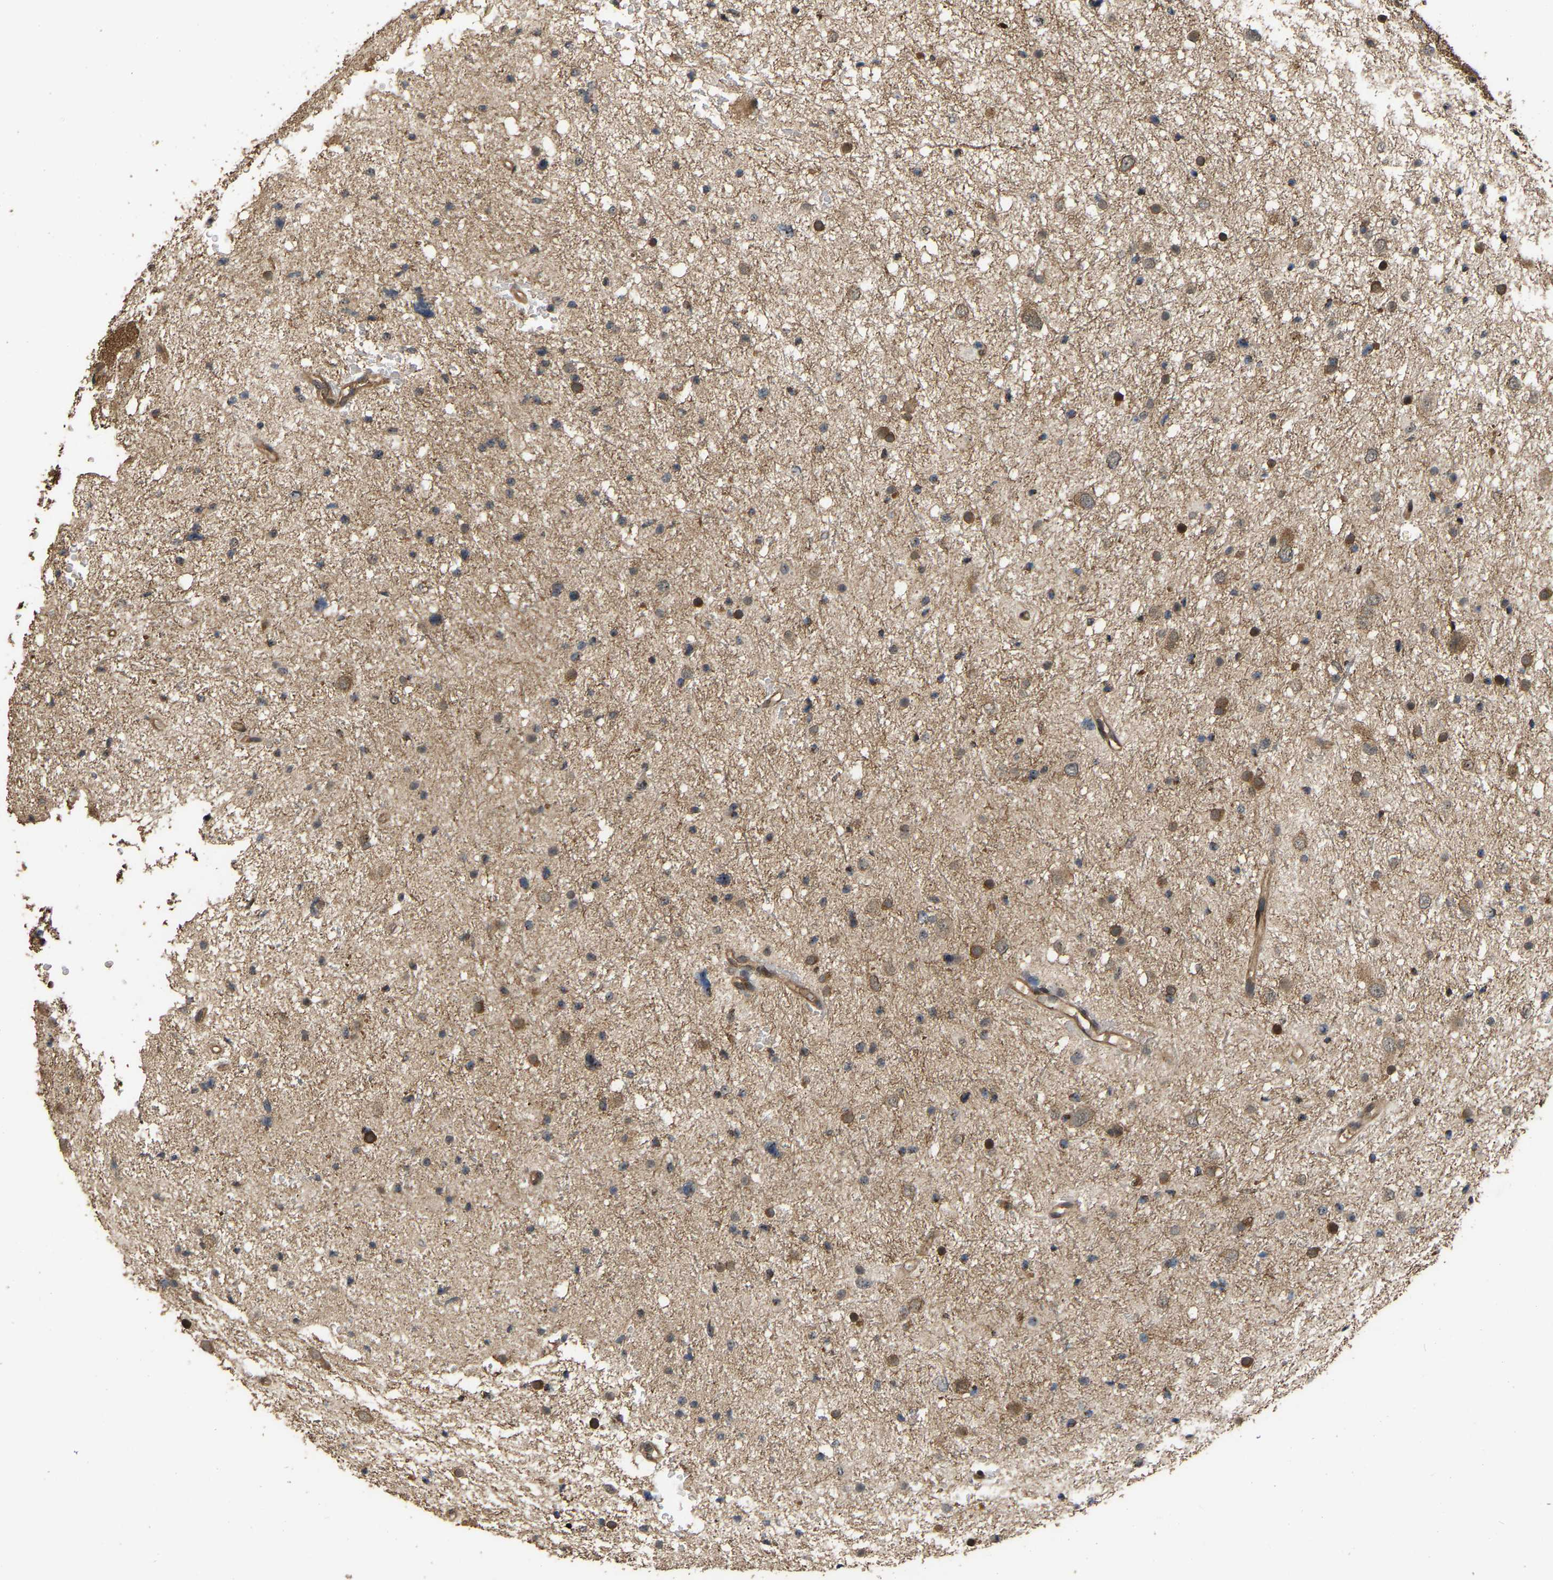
{"staining": {"intensity": "moderate", "quantity": "25%-75%", "location": "cytoplasmic/membranous"}, "tissue": "glioma", "cell_type": "Tumor cells", "image_type": "cancer", "snomed": [{"axis": "morphology", "description": "Glioma, malignant, Low grade"}, {"axis": "topography", "description": "Brain"}], "caption": "Immunohistochemistry (DAB) staining of human malignant glioma (low-grade) shows moderate cytoplasmic/membranous protein expression in approximately 25%-75% of tumor cells.", "gene": "ARHGAP23", "patient": {"sex": "female", "age": 37}}